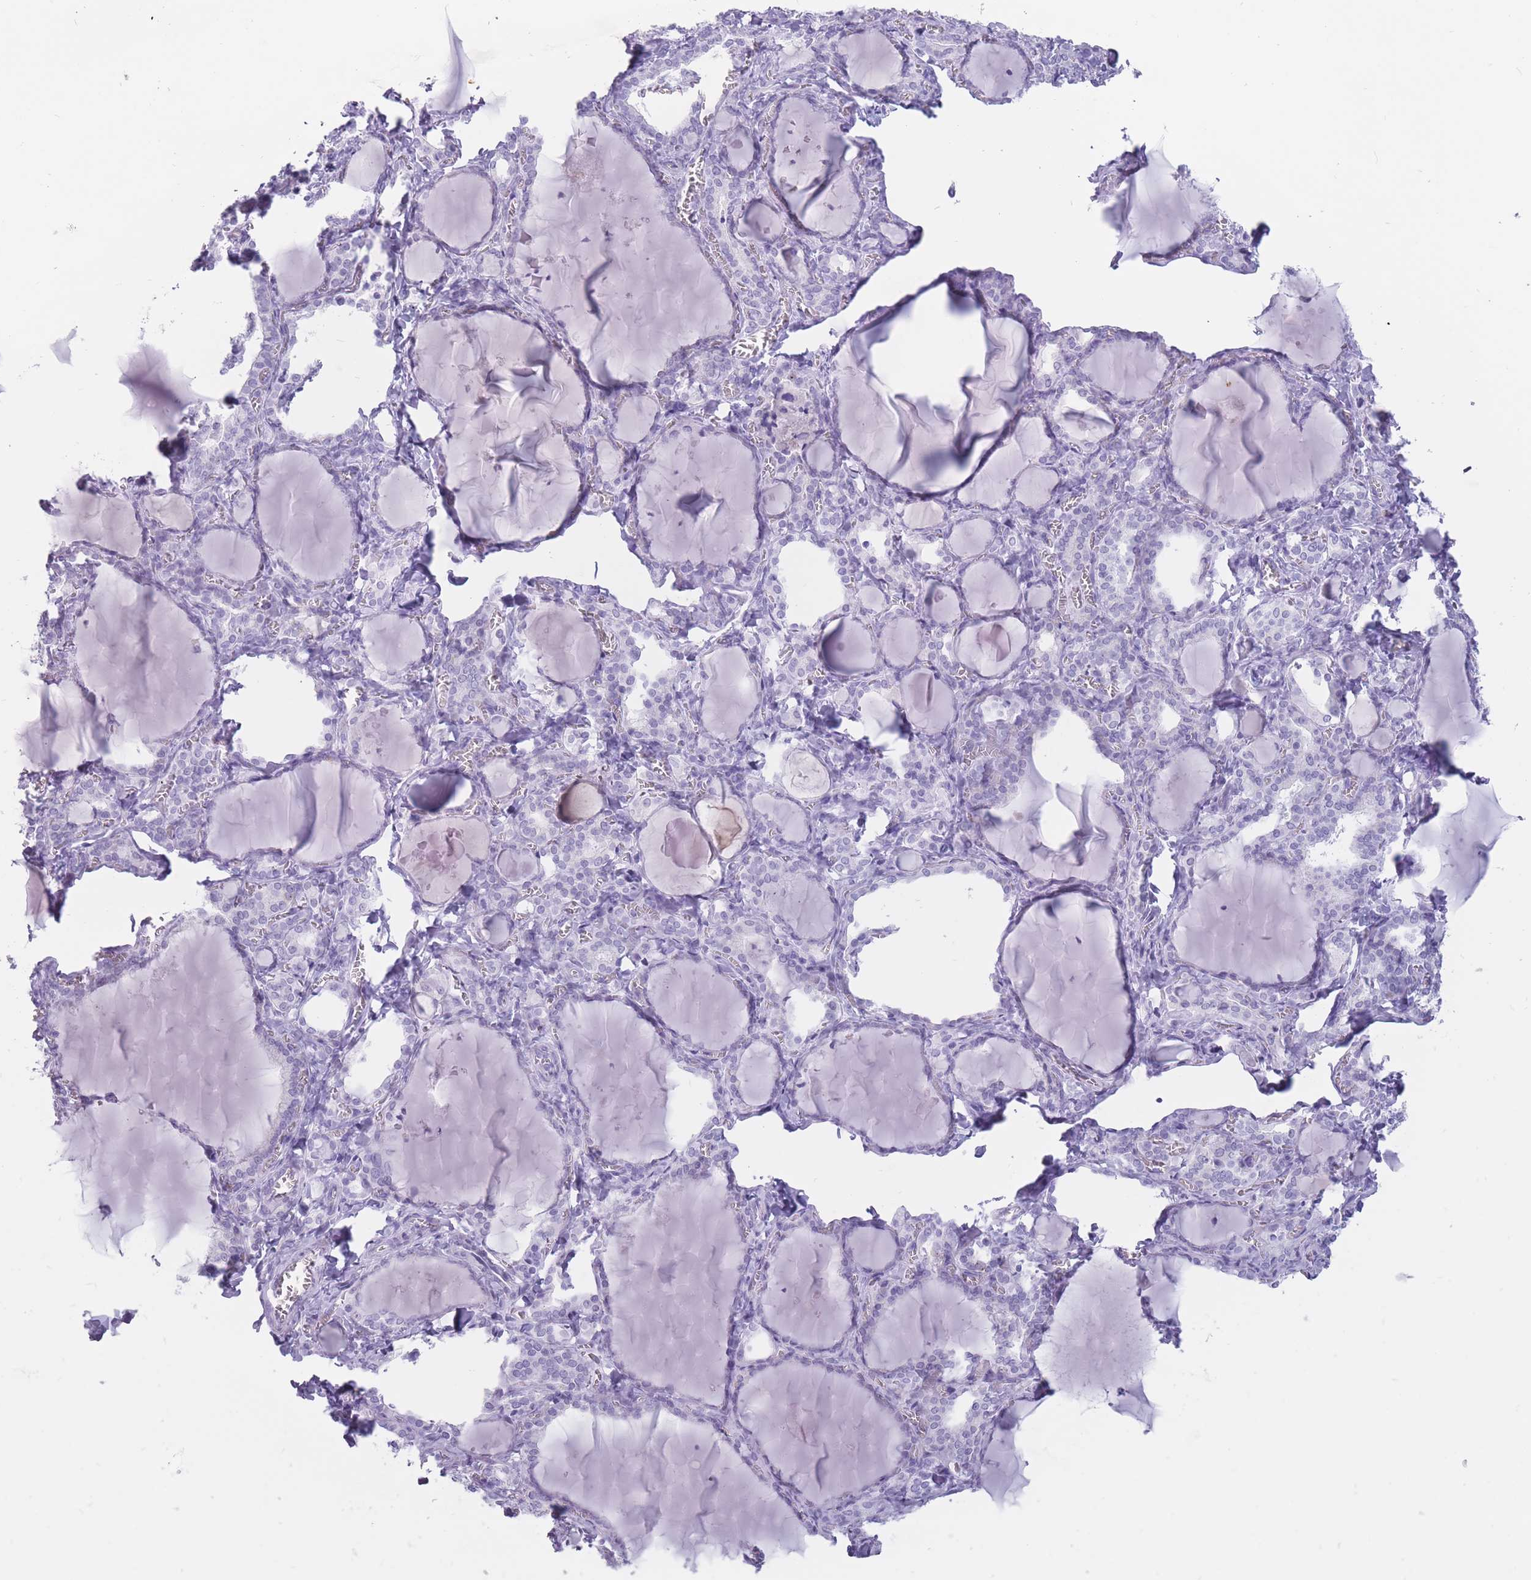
{"staining": {"intensity": "negative", "quantity": "none", "location": "none"}, "tissue": "thyroid gland", "cell_type": "Glandular cells", "image_type": "normal", "snomed": [{"axis": "morphology", "description": "Normal tissue, NOS"}, {"axis": "topography", "description": "Thyroid gland"}], "caption": "Glandular cells are negative for protein expression in benign human thyroid gland. (Brightfield microscopy of DAB immunohistochemistry at high magnification).", "gene": "PNMA3", "patient": {"sex": "female", "age": 42}}